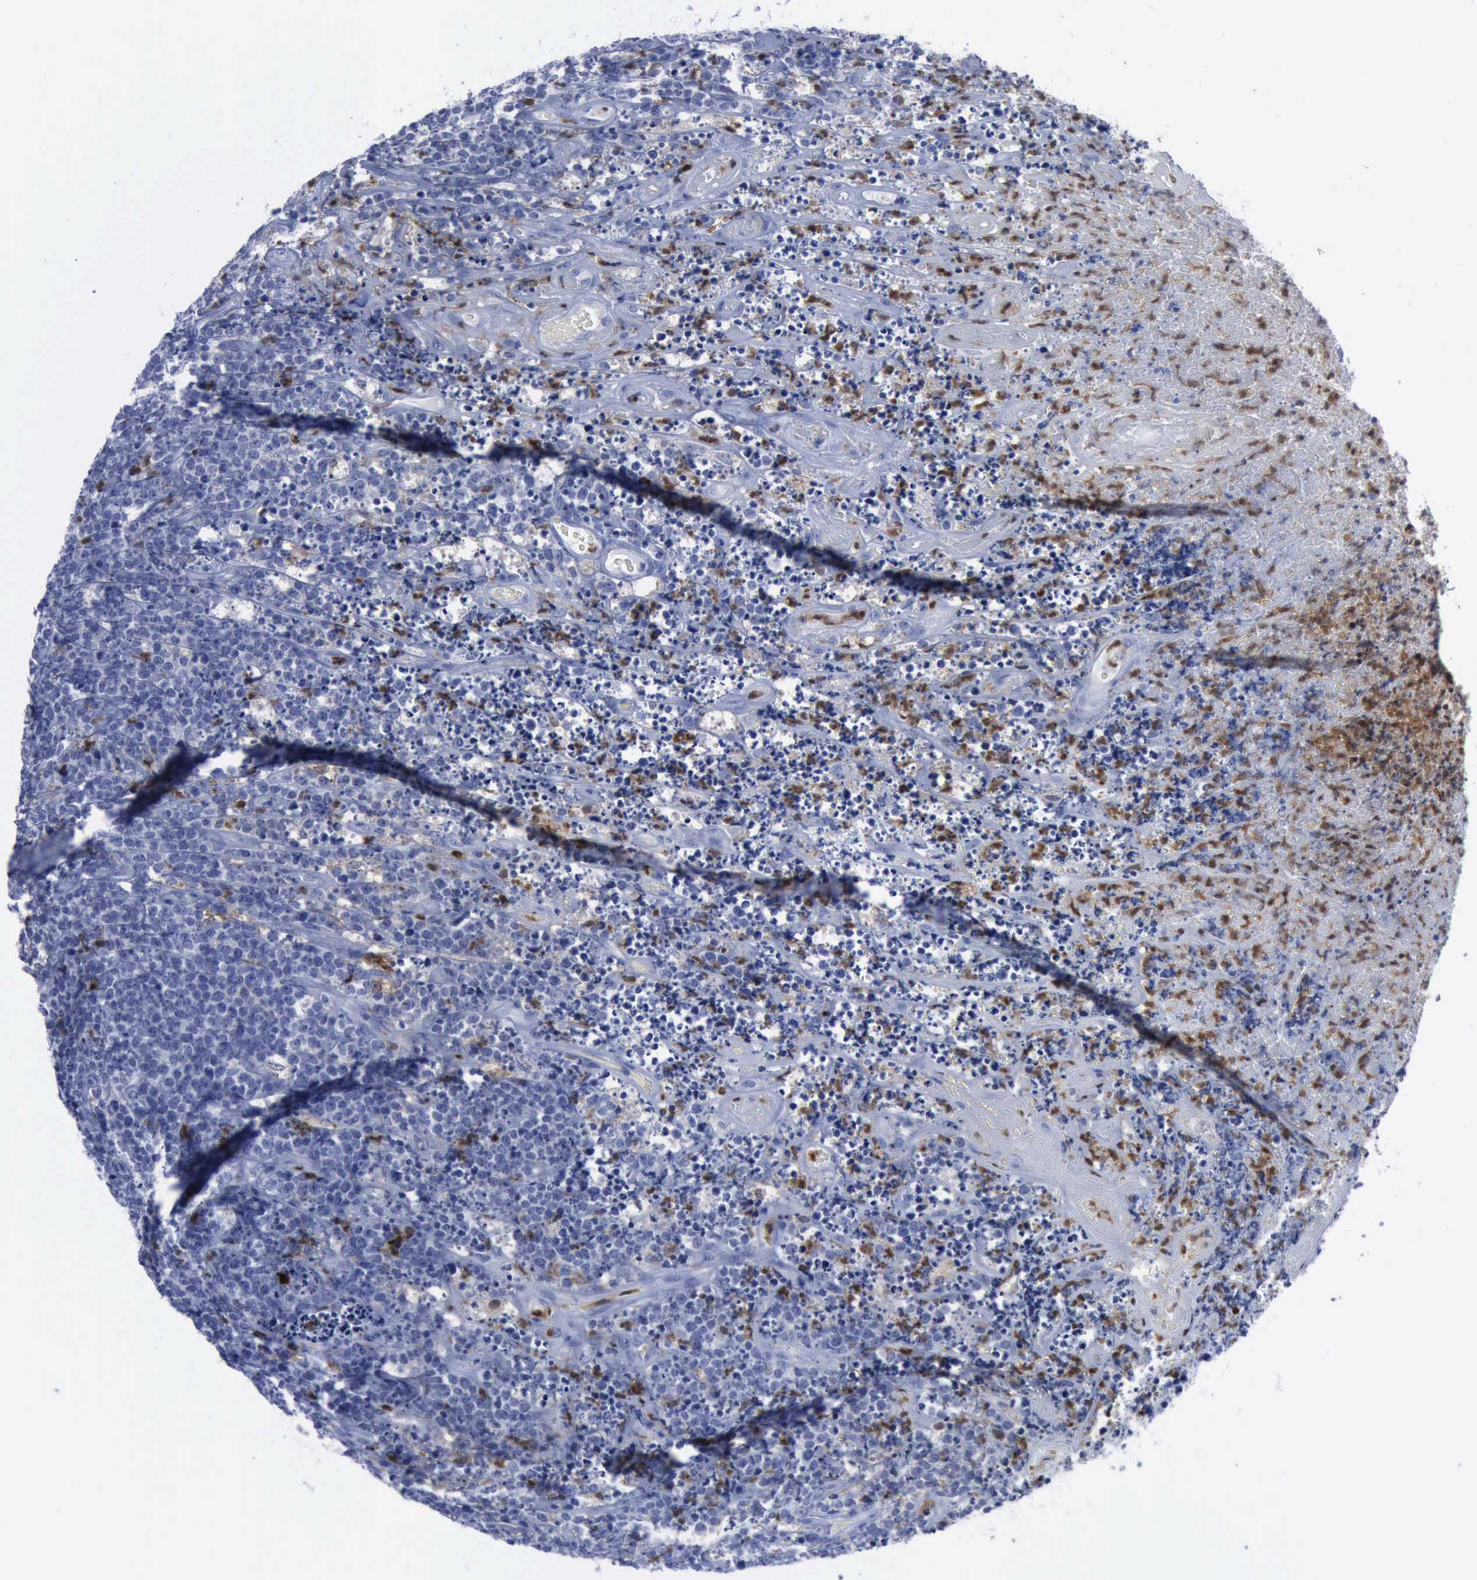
{"staining": {"intensity": "negative", "quantity": "none", "location": "none"}, "tissue": "lymphoma", "cell_type": "Tumor cells", "image_type": "cancer", "snomed": [{"axis": "morphology", "description": "Malignant lymphoma, non-Hodgkin's type, High grade"}, {"axis": "topography", "description": "Small intestine"}, {"axis": "topography", "description": "Colon"}], "caption": "IHC micrograph of neoplastic tissue: lymphoma stained with DAB reveals no significant protein positivity in tumor cells.", "gene": "CSTA", "patient": {"sex": "male", "age": 8}}